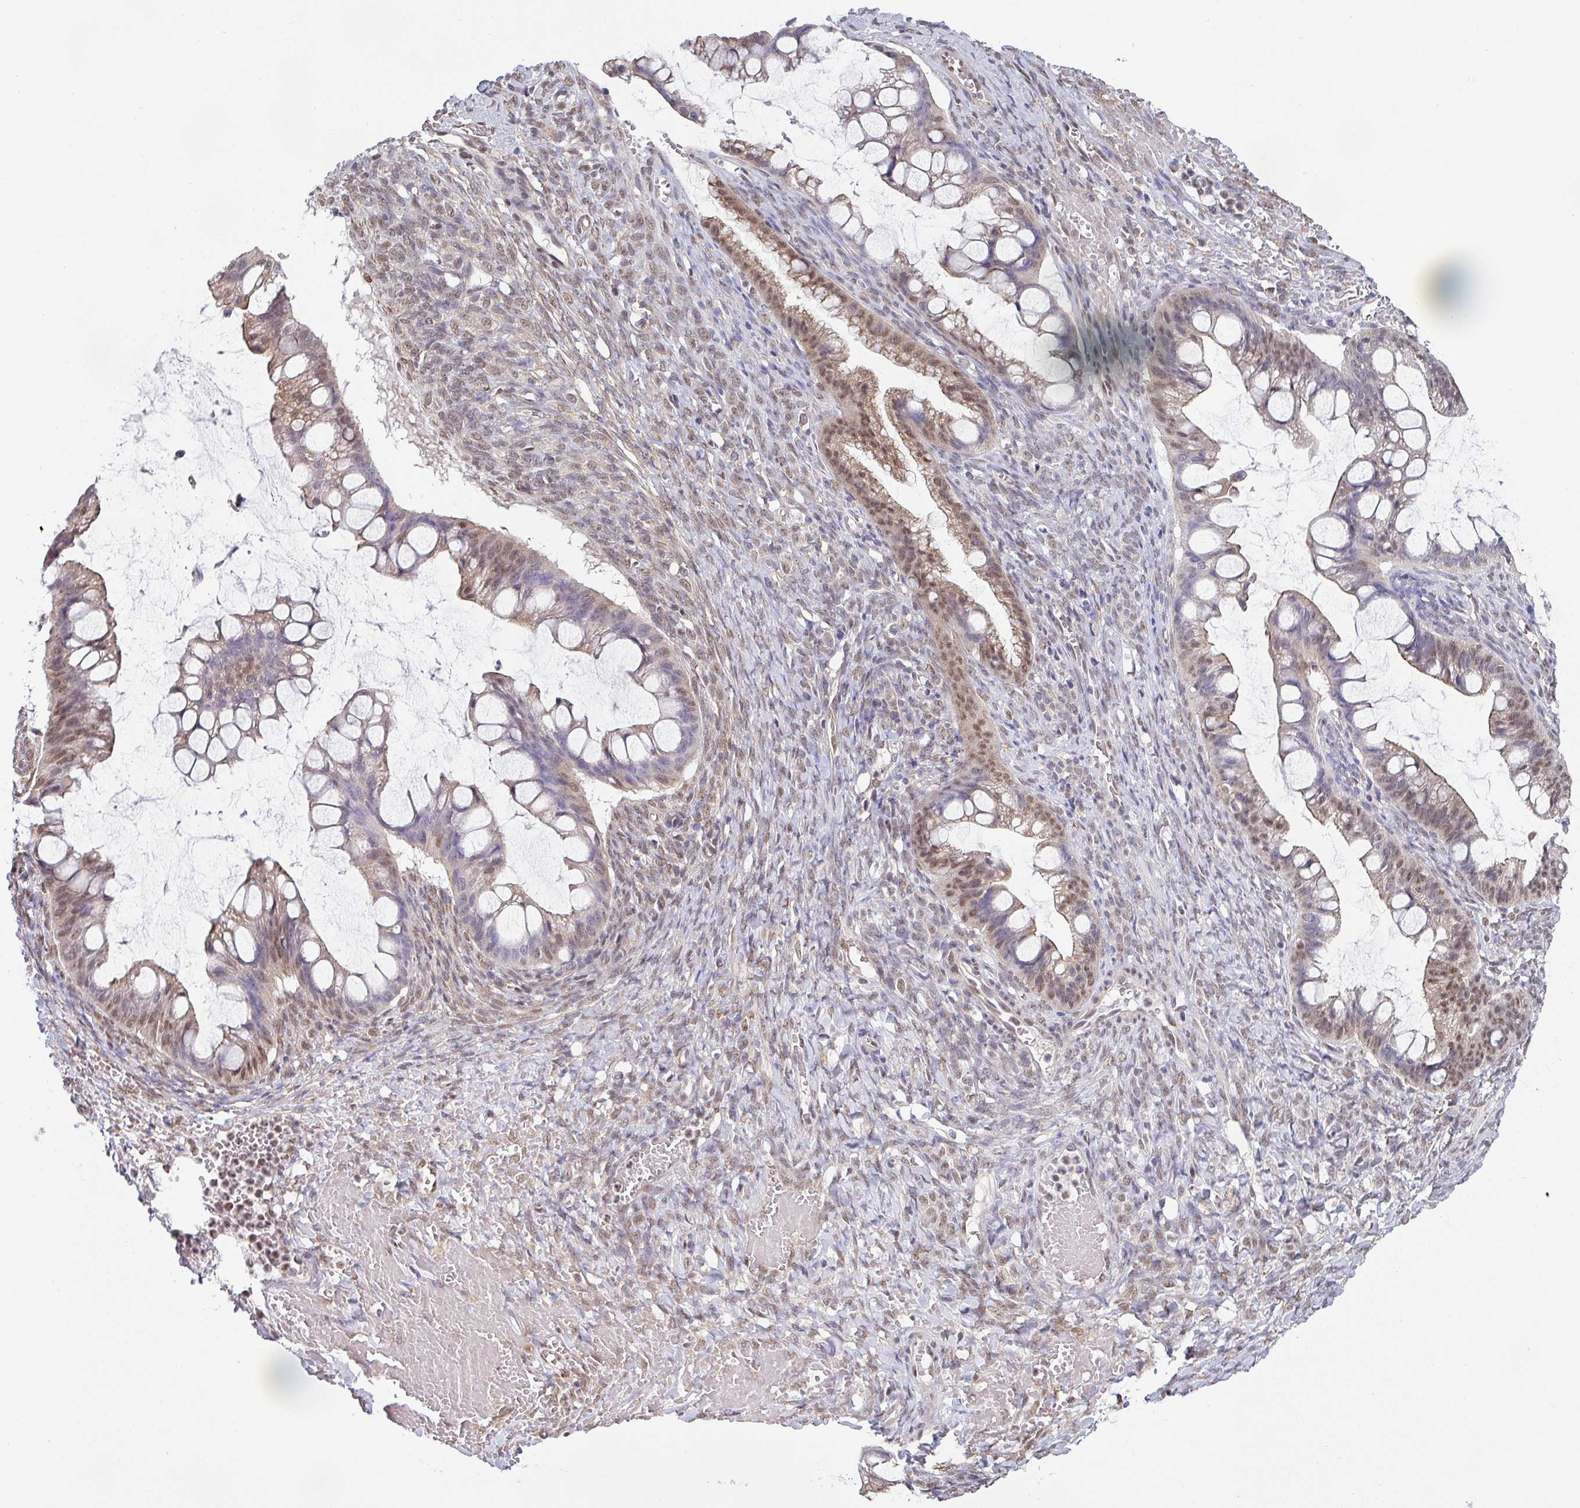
{"staining": {"intensity": "moderate", "quantity": "25%-75%", "location": "cytoplasmic/membranous,nuclear"}, "tissue": "ovarian cancer", "cell_type": "Tumor cells", "image_type": "cancer", "snomed": [{"axis": "morphology", "description": "Cystadenocarcinoma, mucinous, NOS"}, {"axis": "topography", "description": "Ovary"}], "caption": "Immunohistochemistry (IHC) of ovarian cancer (mucinous cystadenocarcinoma) displays medium levels of moderate cytoplasmic/membranous and nuclear expression in approximately 25%-75% of tumor cells.", "gene": "TMED5", "patient": {"sex": "female", "age": 73}}